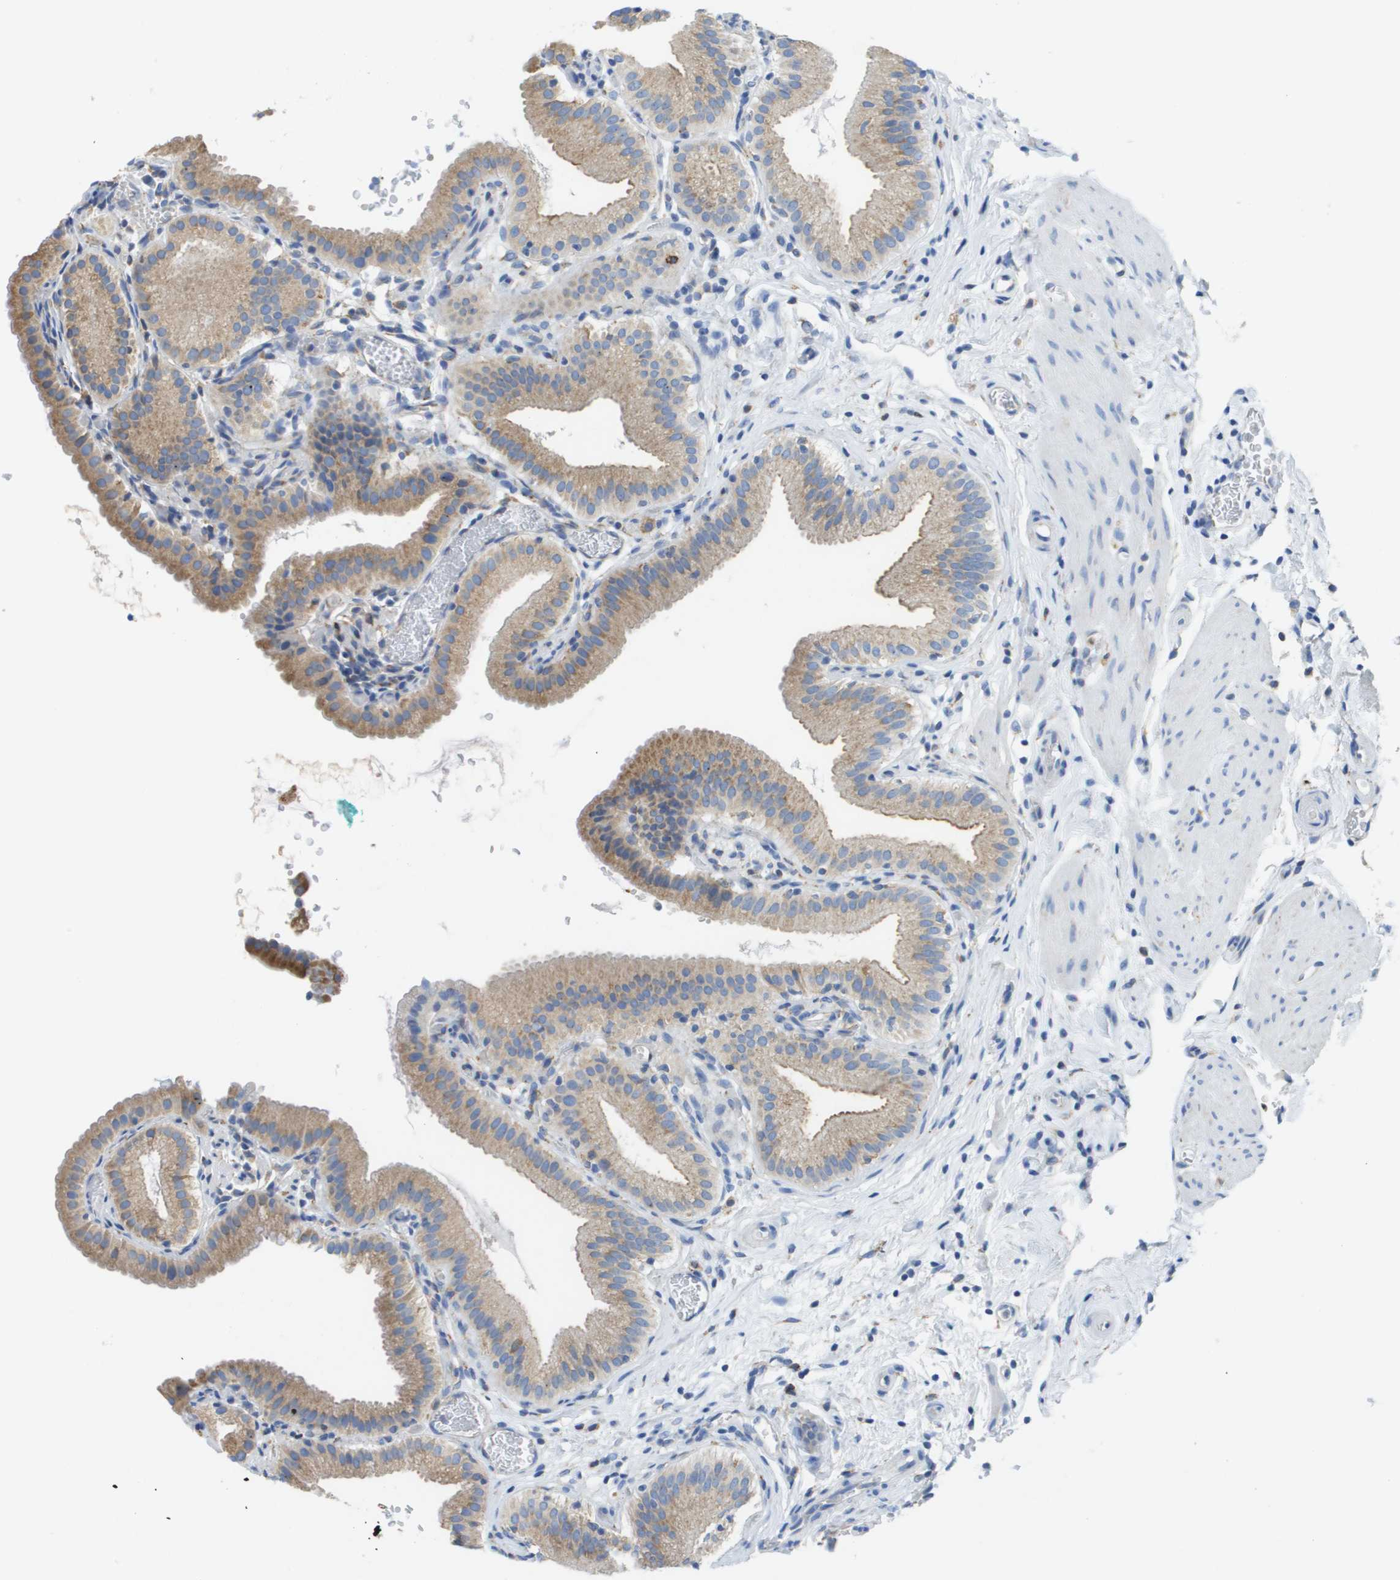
{"staining": {"intensity": "moderate", "quantity": ">75%", "location": "cytoplasmic/membranous"}, "tissue": "gallbladder", "cell_type": "Glandular cells", "image_type": "normal", "snomed": [{"axis": "morphology", "description": "Normal tissue, NOS"}, {"axis": "topography", "description": "Gallbladder"}], "caption": "Moderate cytoplasmic/membranous protein staining is identified in about >75% of glandular cells in gallbladder. The staining was performed using DAB (3,3'-diaminobenzidine) to visualize the protein expression in brown, while the nuclei were stained in blue with hematoxylin (Magnification: 20x).", "gene": "SDR42E1", "patient": {"sex": "male", "age": 54}}